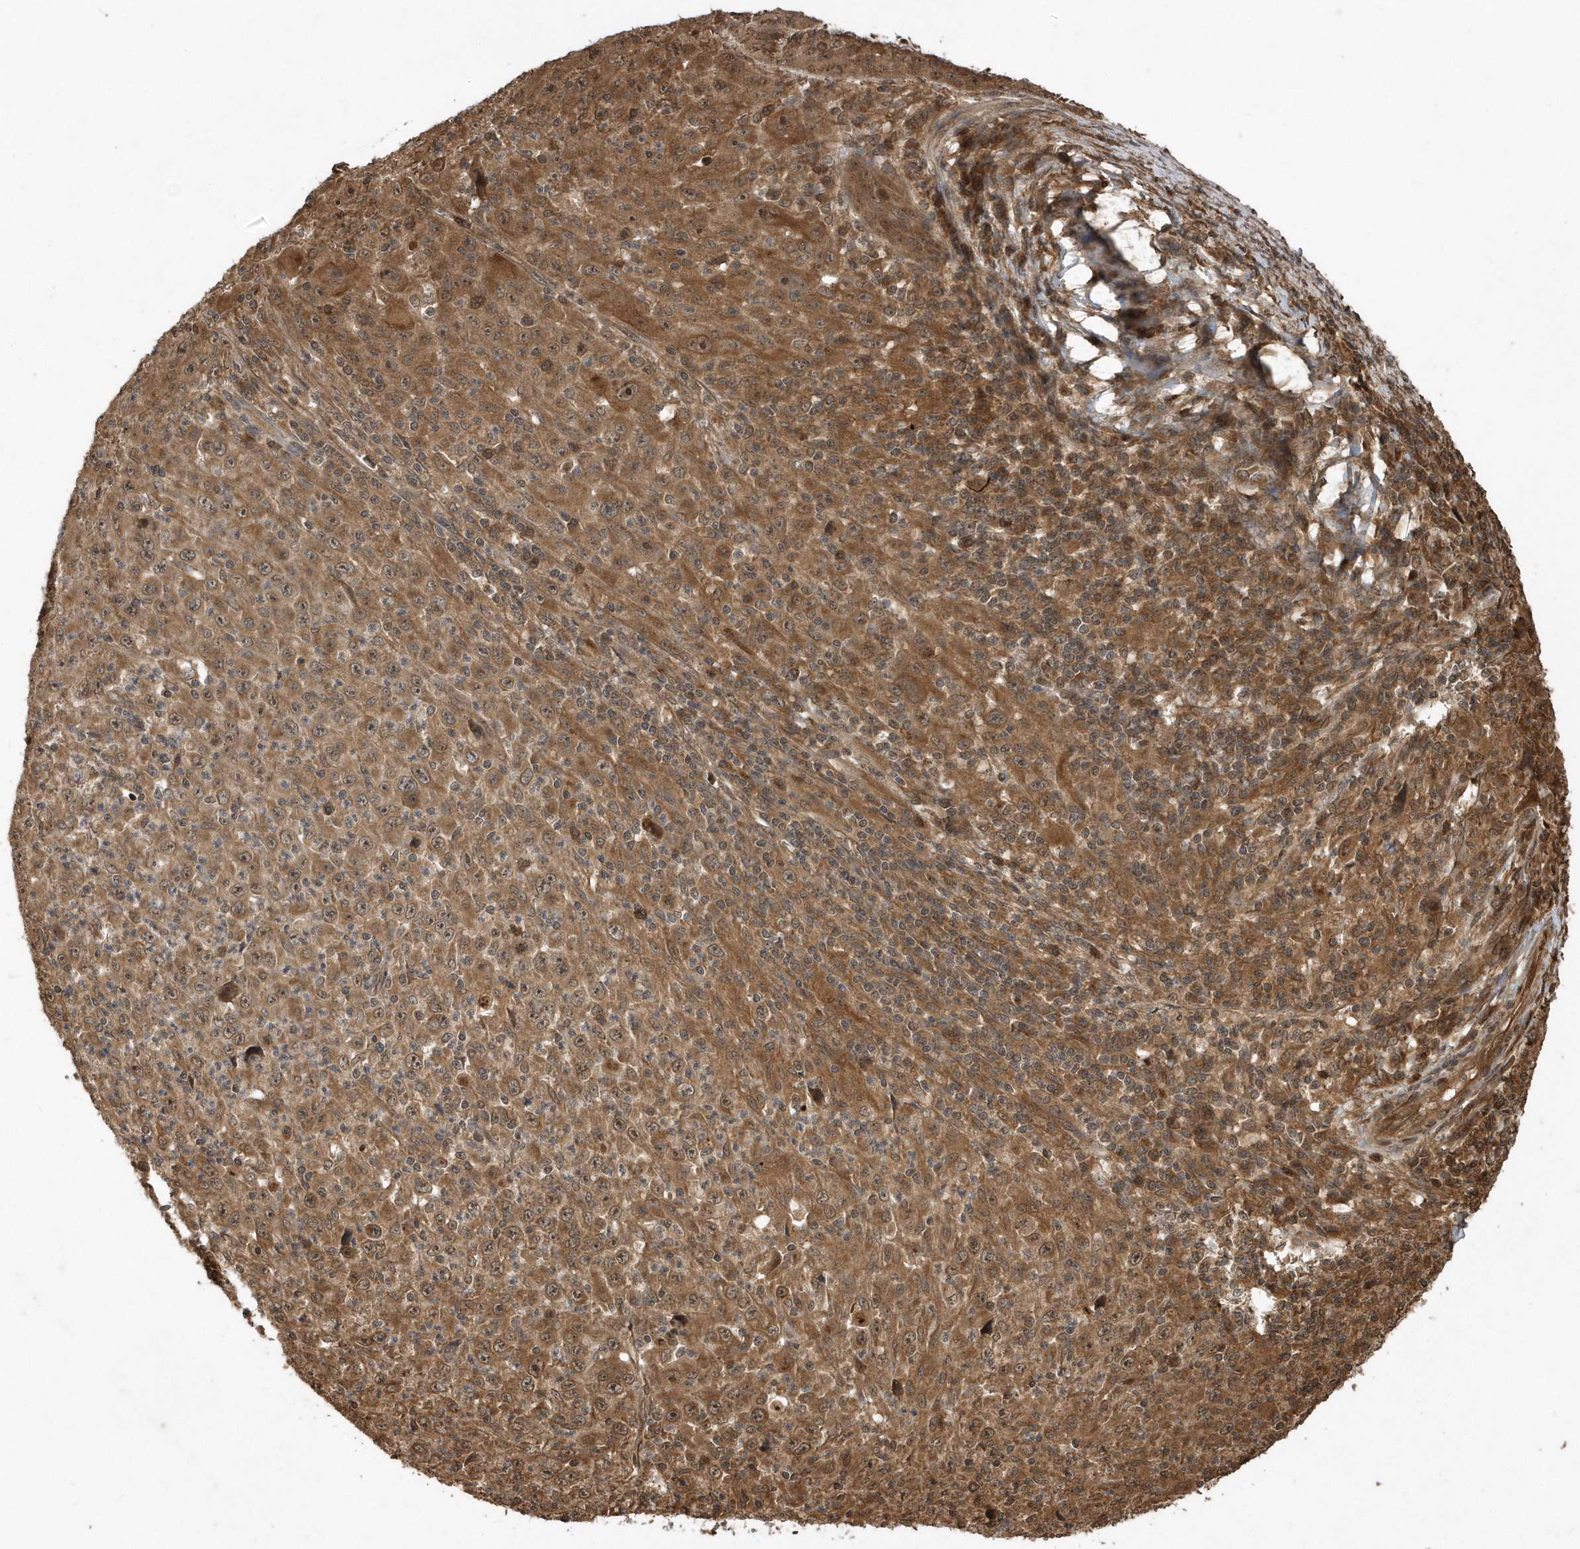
{"staining": {"intensity": "moderate", "quantity": ">75%", "location": "cytoplasmic/membranous"}, "tissue": "melanoma", "cell_type": "Tumor cells", "image_type": "cancer", "snomed": [{"axis": "morphology", "description": "Malignant melanoma, Metastatic site"}, {"axis": "topography", "description": "Skin"}], "caption": "This micrograph demonstrates IHC staining of melanoma, with medium moderate cytoplasmic/membranous positivity in about >75% of tumor cells.", "gene": "WASHC5", "patient": {"sex": "female", "age": 56}}